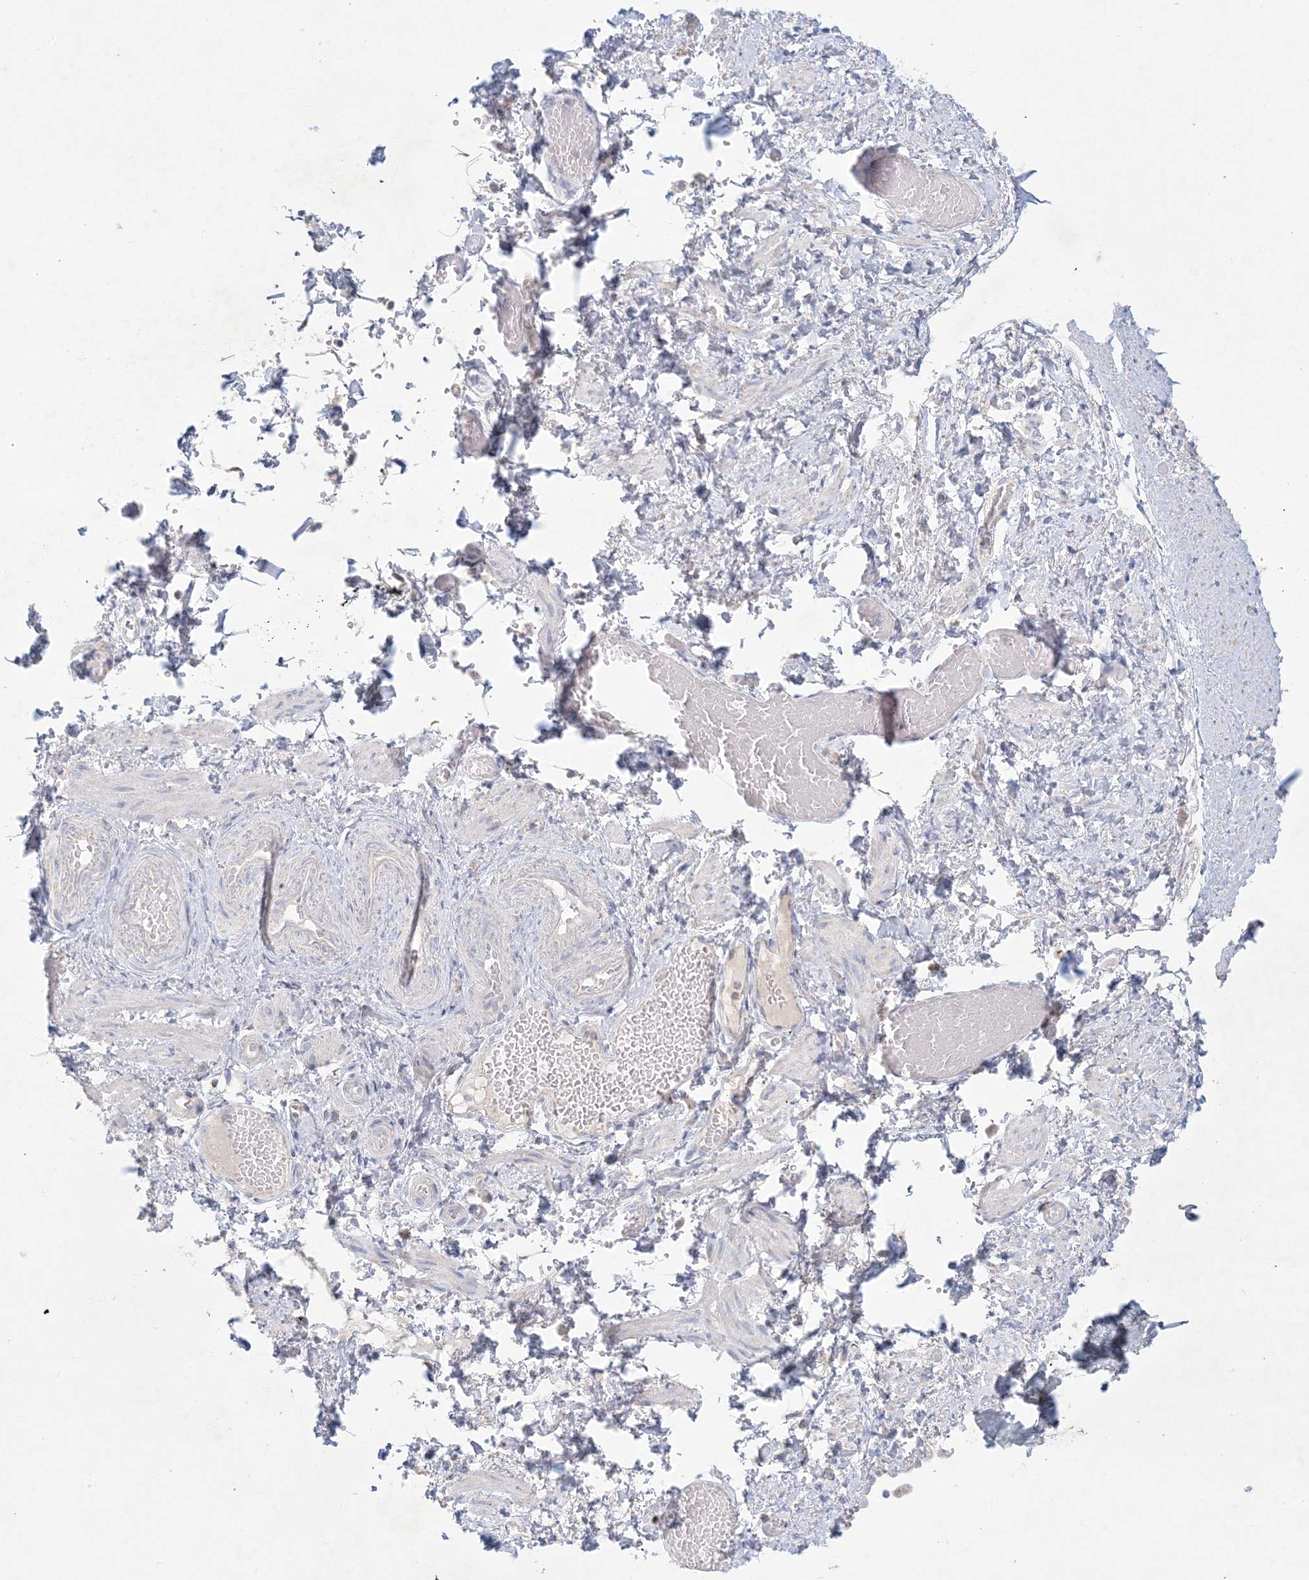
{"staining": {"intensity": "negative", "quantity": "none", "location": "none"}, "tissue": "adipose tissue", "cell_type": "Adipocytes", "image_type": "normal", "snomed": [{"axis": "morphology", "description": "Normal tissue, NOS"}, {"axis": "topography", "description": "Smooth muscle"}, {"axis": "topography", "description": "Peripheral nerve tissue"}], "caption": "An immunohistochemistry photomicrograph of unremarkable adipose tissue is shown. There is no staining in adipocytes of adipose tissue.", "gene": "KCTD6", "patient": {"sex": "female", "age": 39}}